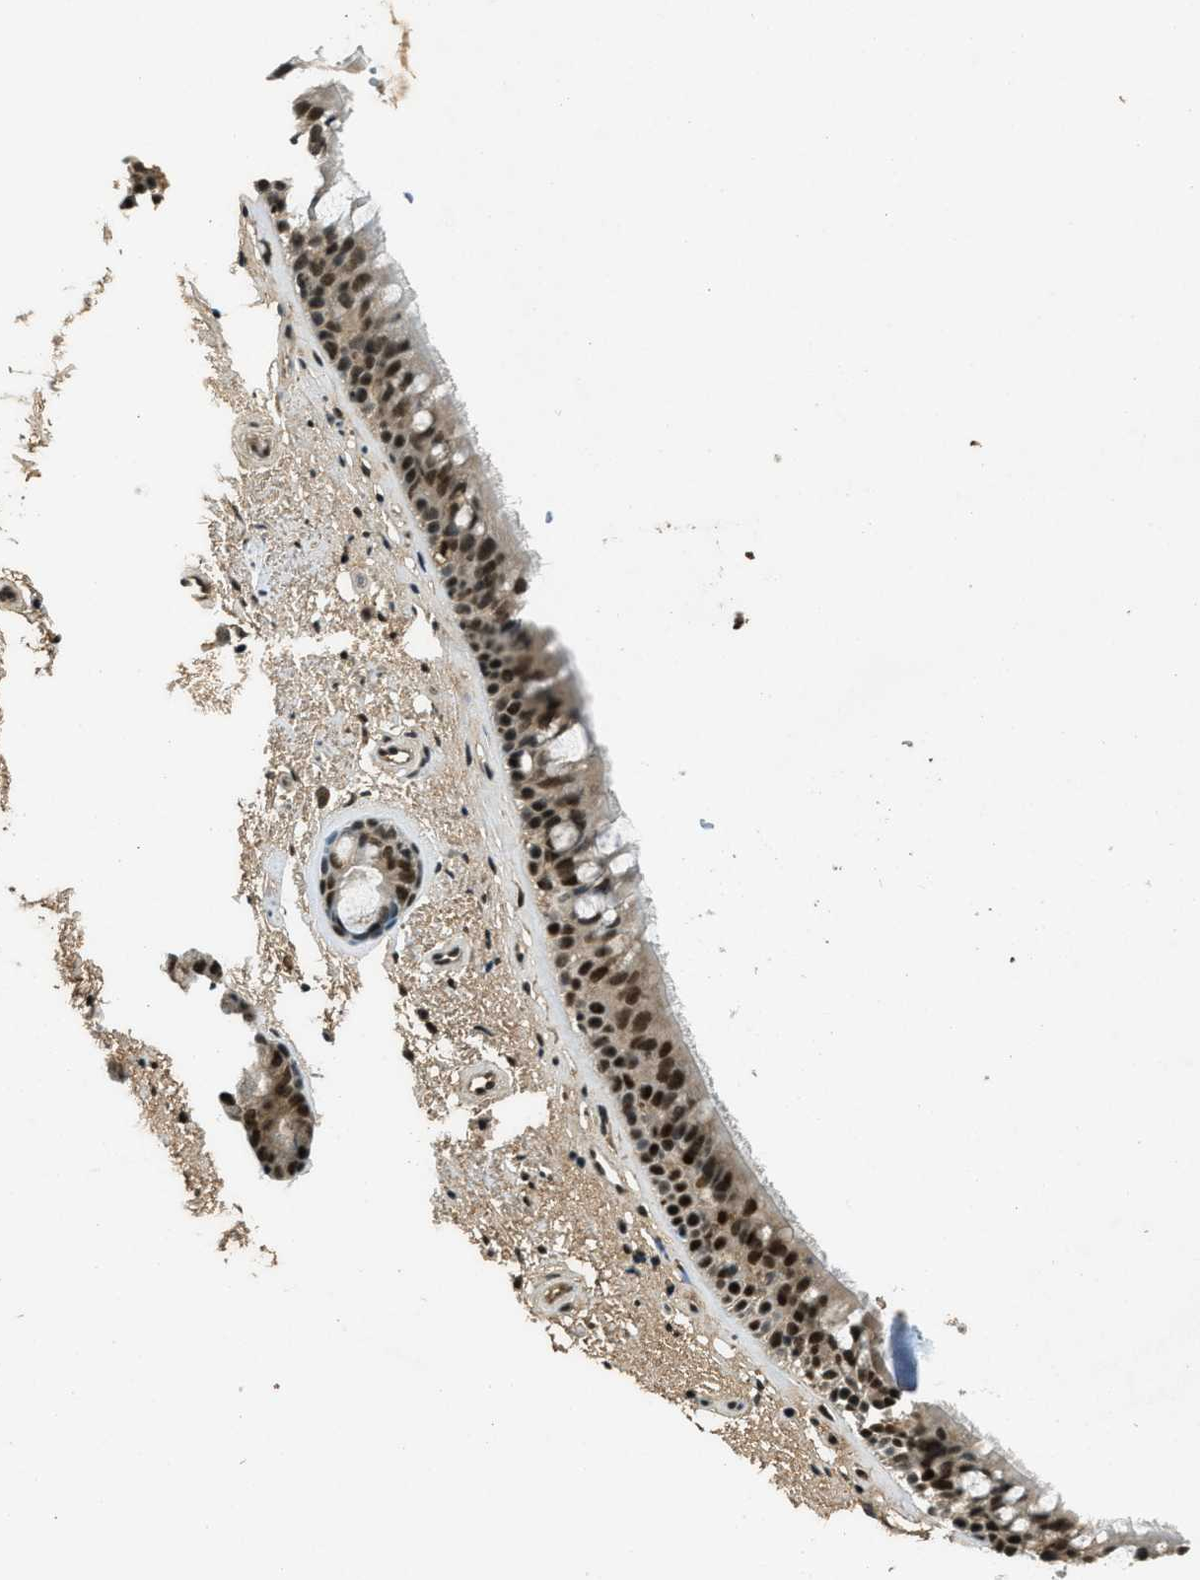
{"staining": {"intensity": "strong", "quantity": ">75%", "location": "cytoplasmic/membranous,nuclear"}, "tissue": "bronchus", "cell_type": "Respiratory epithelial cells", "image_type": "normal", "snomed": [{"axis": "morphology", "description": "Normal tissue, NOS"}, {"axis": "topography", "description": "Bronchus"}], "caption": "An immunohistochemistry (IHC) micrograph of unremarkable tissue is shown. Protein staining in brown shows strong cytoplasmic/membranous,nuclear positivity in bronchus within respiratory epithelial cells. The staining was performed using DAB, with brown indicating positive protein expression. Nuclei are stained blue with hematoxylin.", "gene": "ZNF148", "patient": {"sex": "female", "age": 54}}